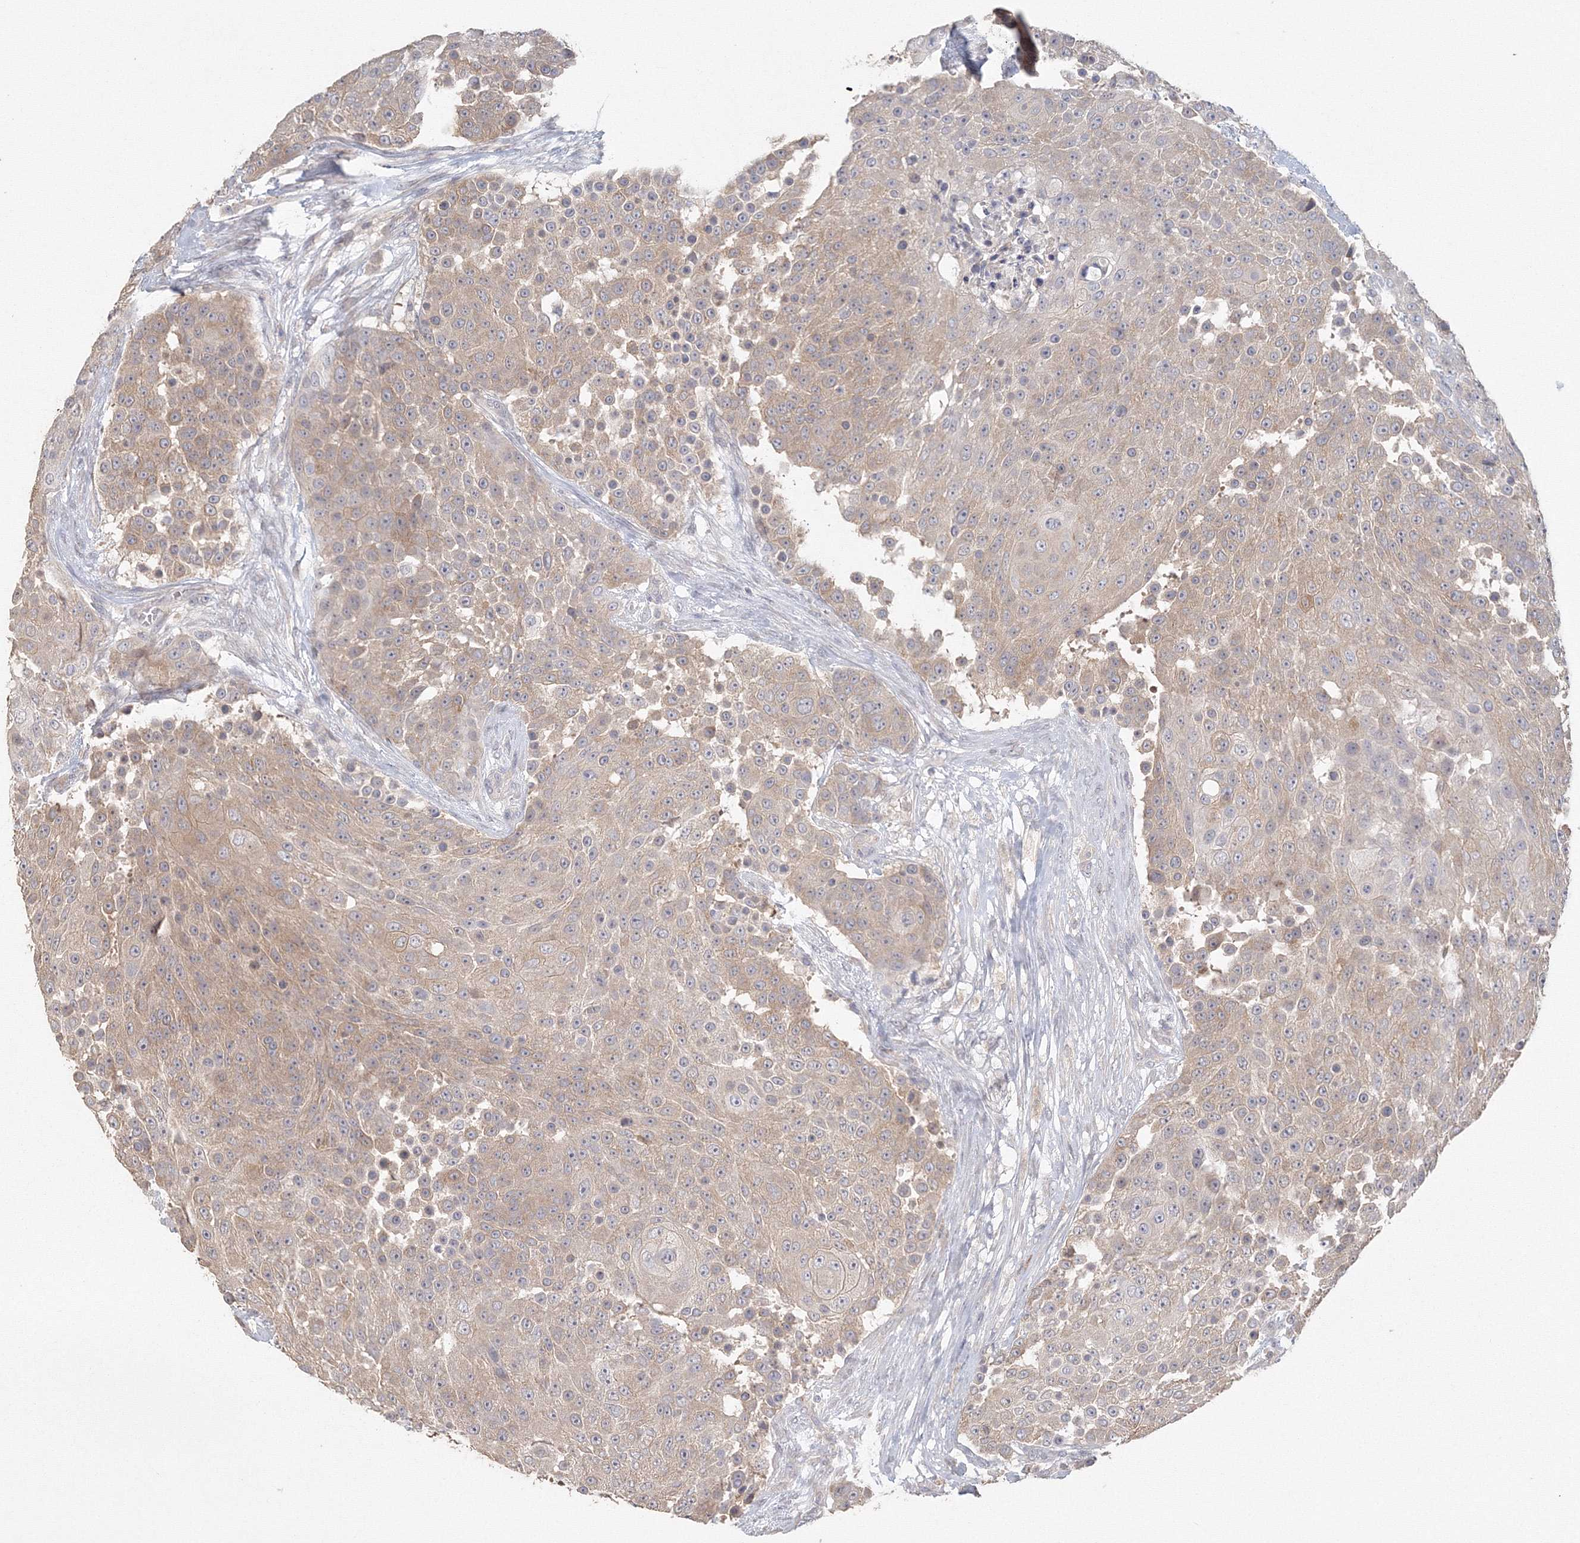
{"staining": {"intensity": "weak", "quantity": "25%-75%", "location": "cytoplasmic/membranous"}, "tissue": "urothelial cancer", "cell_type": "Tumor cells", "image_type": "cancer", "snomed": [{"axis": "morphology", "description": "Urothelial carcinoma, High grade"}, {"axis": "topography", "description": "Urinary bladder"}], "caption": "Immunohistochemical staining of urothelial cancer demonstrates low levels of weak cytoplasmic/membranous protein staining in about 25%-75% of tumor cells.", "gene": "TACC2", "patient": {"sex": "female", "age": 63}}